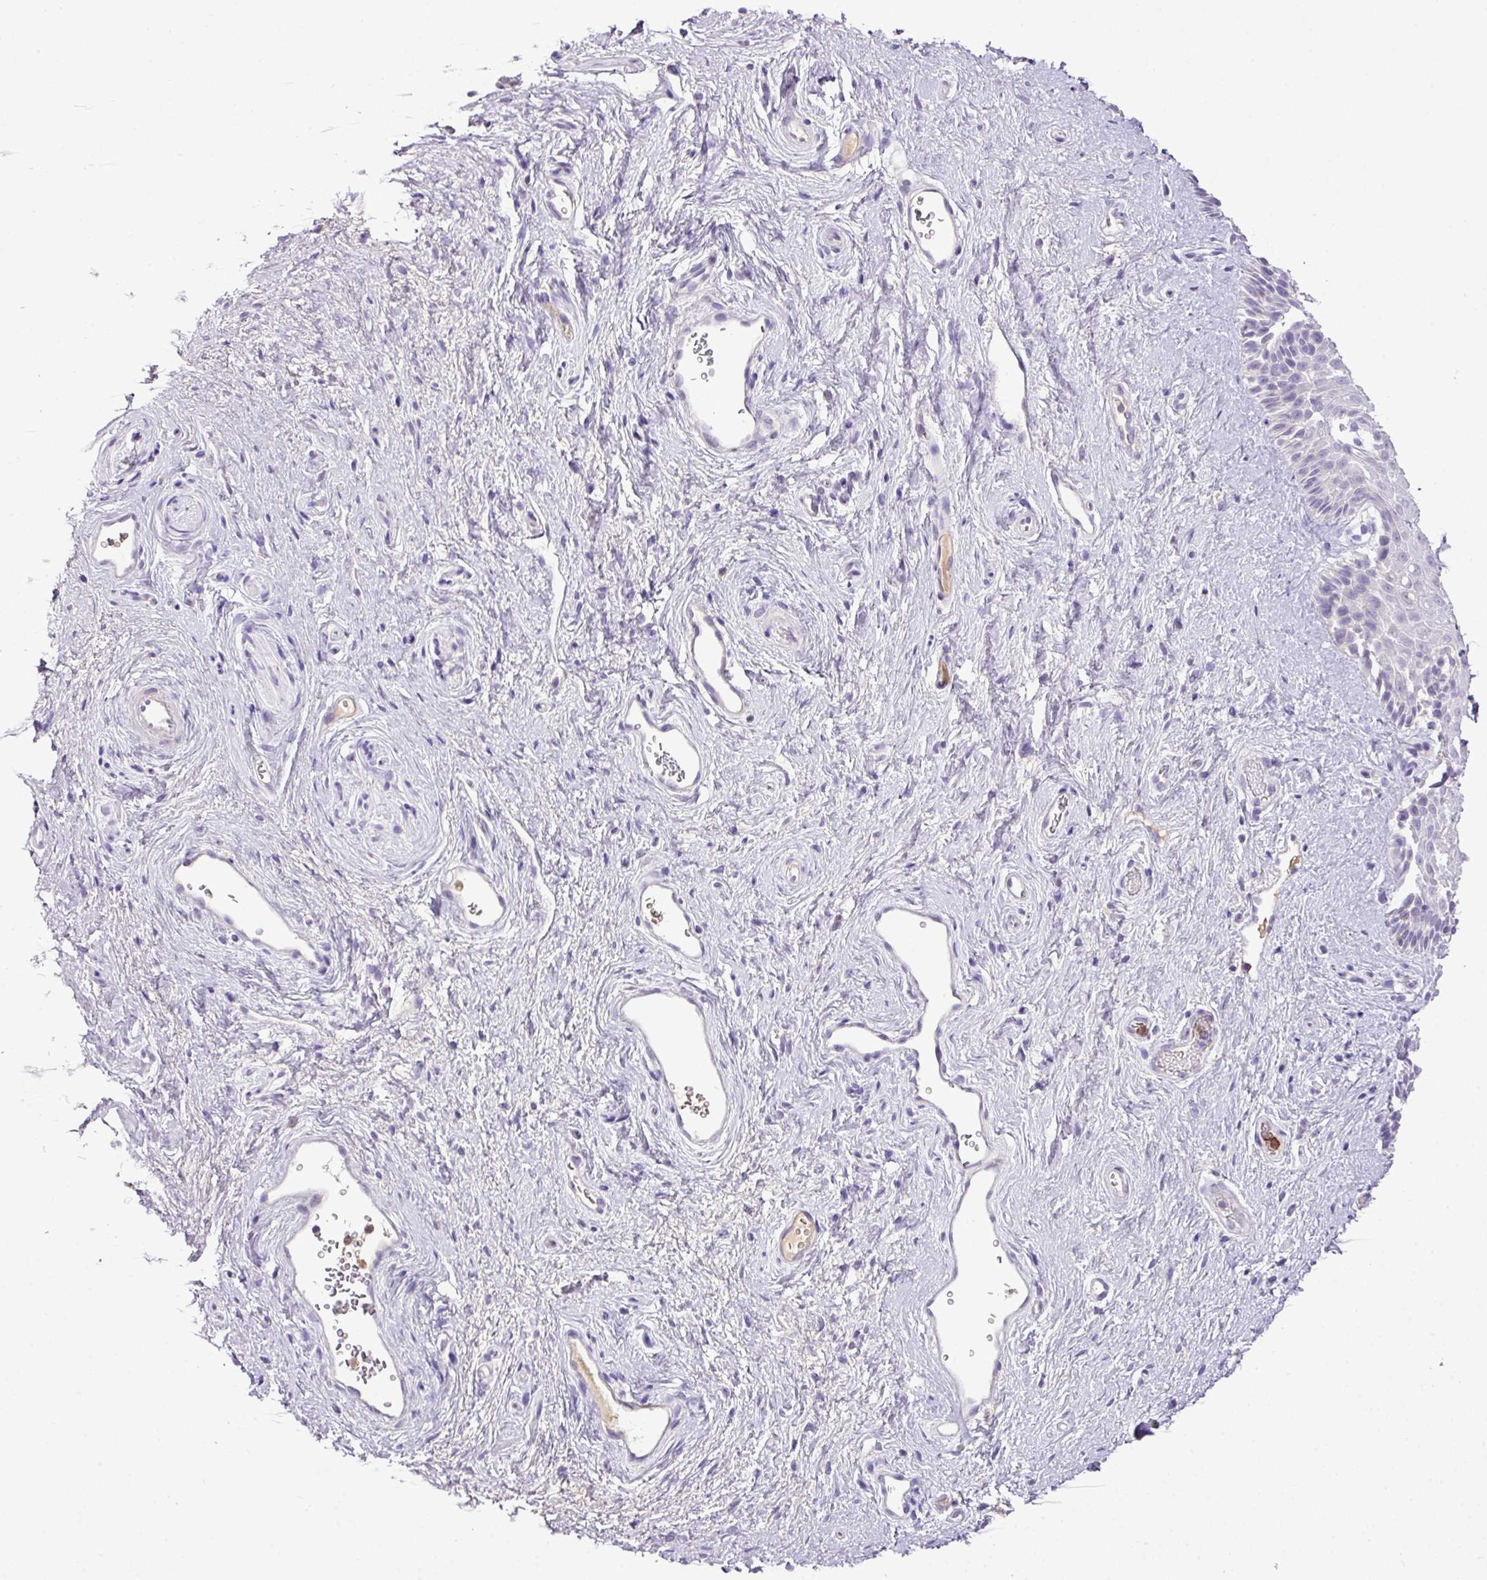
{"staining": {"intensity": "negative", "quantity": "none", "location": "none"}, "tissue": "vagina", "cell_type": "Squamous epithelial cells", "image_type": "normal", "snomed": [{"axis": "morphology", "description": "Normal tissue, NOS"}, {"axis": "topography", "description": "Vagina"}], "caption": "IHC of unremarkable human vagina displays no staining in squamous epithelial cells. (DAB (3,3'-diaminobenzidine) immunohistochemistry, high magnification).", "gene": "HTR3E", "patient": {"sex": "female", "age": 47}}